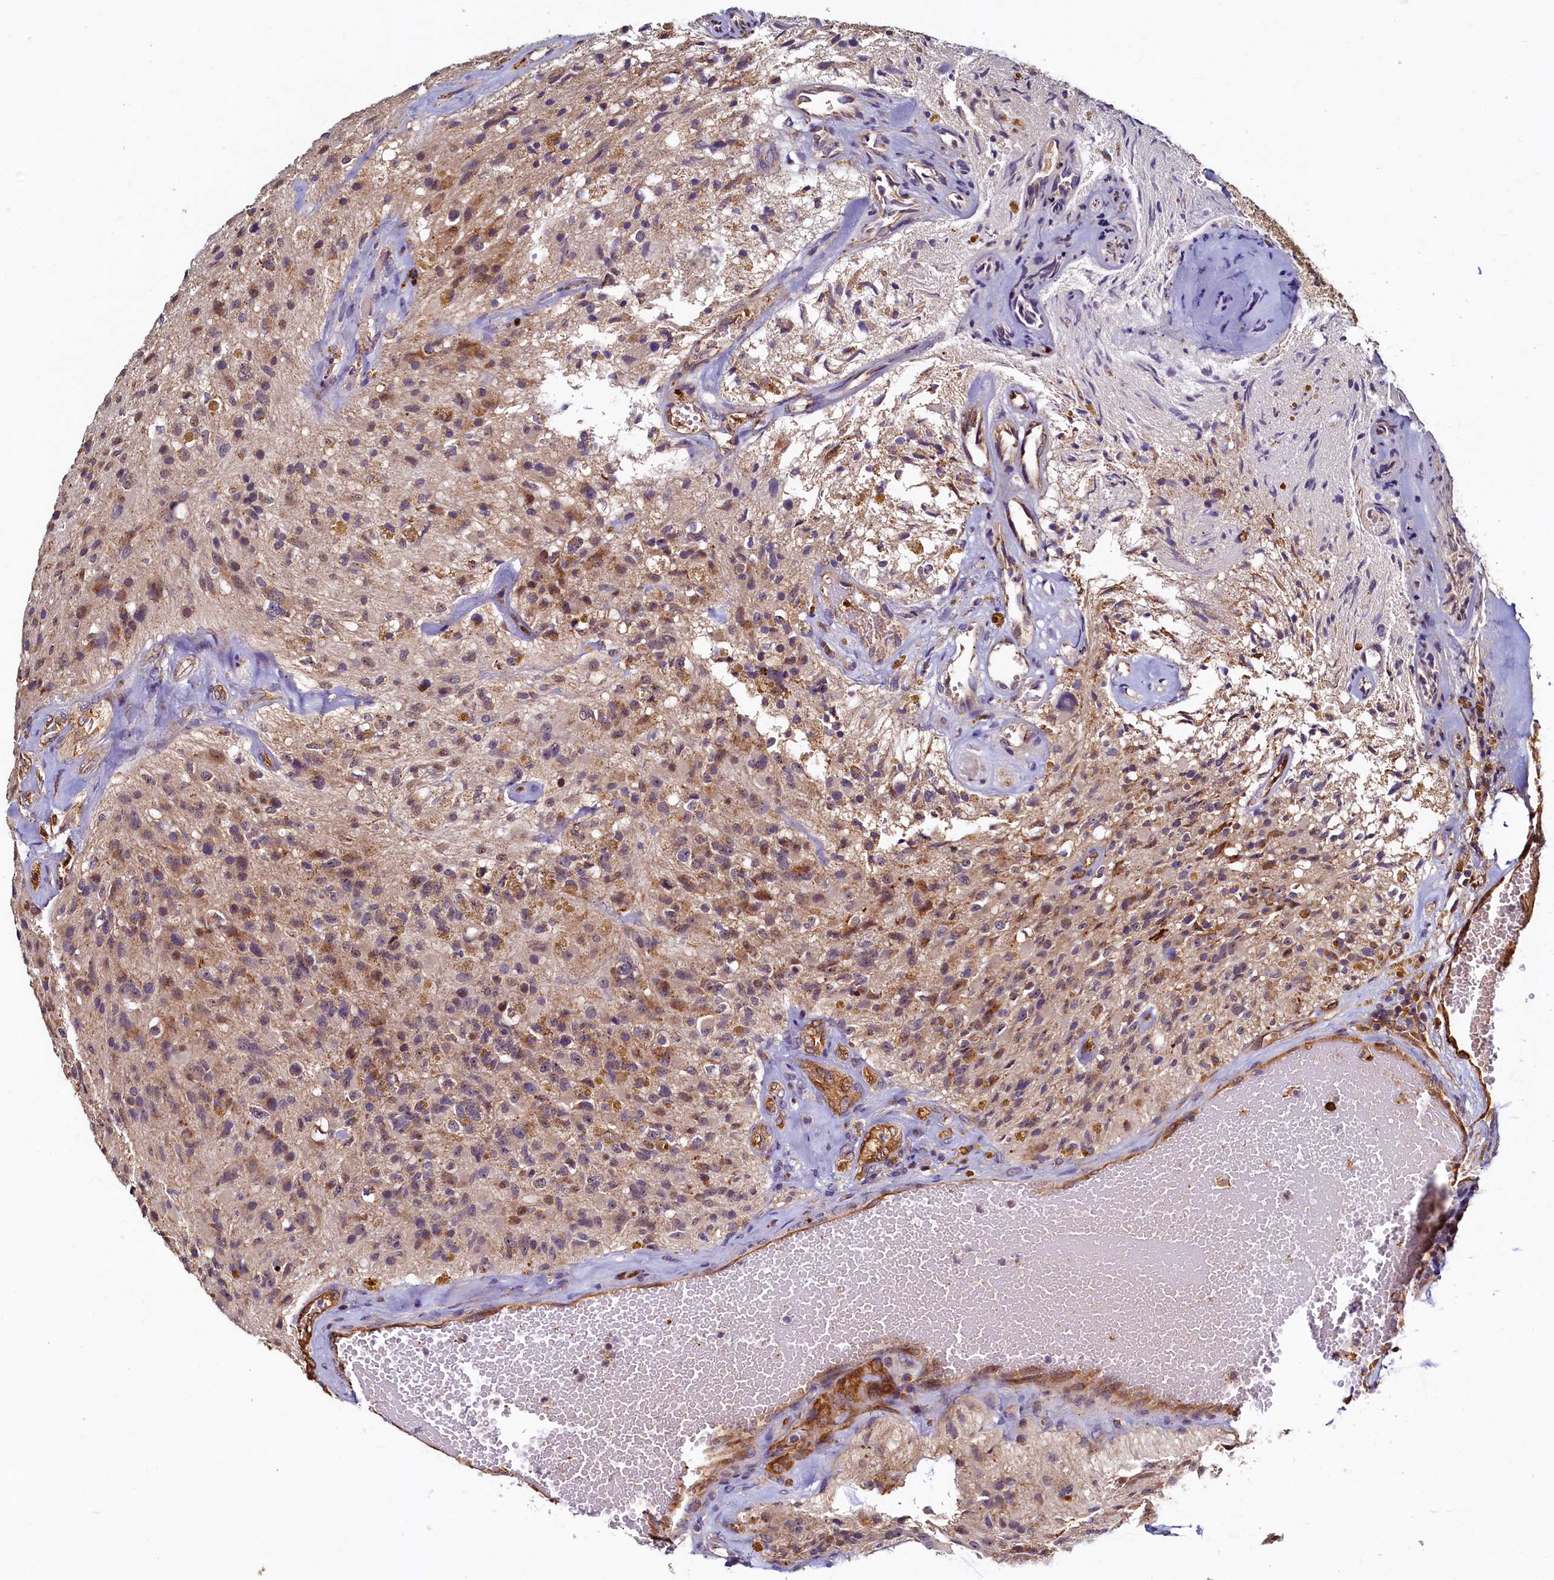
{"staining": {"intensity": "weak", "quantity": "25%-75%", "location": "cytoplasmic/membranous"}, "tissue": "glioma", "cell_type": "Tumor cells", "image_type": "cancer", "snomed": [{"axis": "morphology", "description": "Glioma, malignant, High grade"}, {"axis": "topography", "description": "Brain"}], "caption": "Protein staining of malignant high-grade glioma tissue displays weak cytoplasmic/membranous staining in approximately 25%-75% of tumor cells. The staining was performed using DAB (3,3'-diaminobenzidine), with brown indicating positive protein expression. Nuclei are stained blue with hematoxylin.", "gene": "NCKAP5L", "patient": {"sex": "male", "age": 69}}